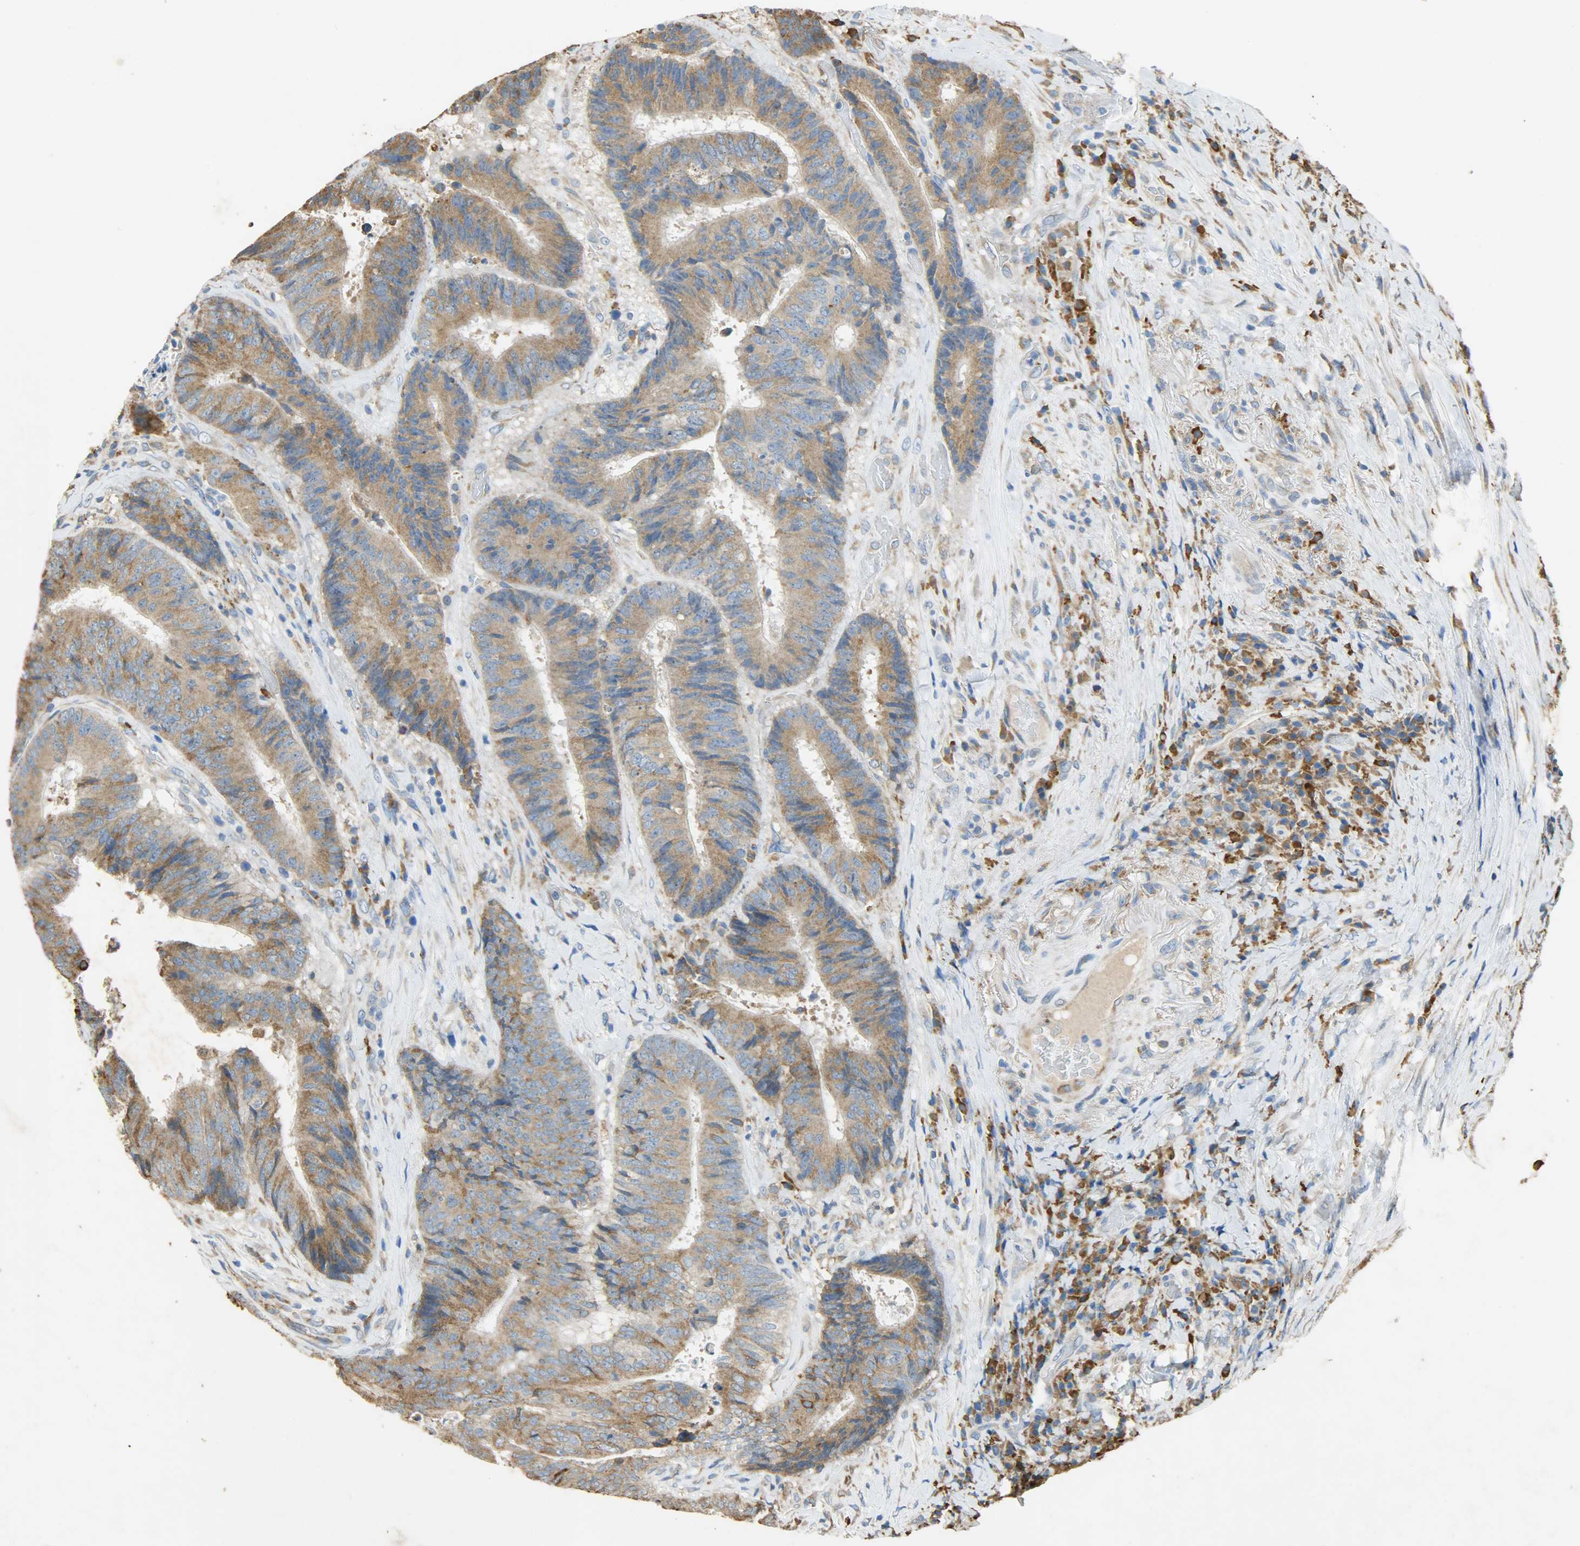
{"staining": {"intensity": "moderate", "quantity": "25%-75%", "location": "cytoplasmic/membranous"}, "tissue": "colorectal cancer", "cell_type": "Tumor cells", "image_type": "cancer", "snomed": [{"axis": "morphology", "description": "Adenocarcinoma, NOS"}, {"axis": "topography", "description": "Rectum"}], "caption": "This is an image of IHC staining of colorectal adenocarcinoma, which shows moderate staining in the cytoplasmic/membranous of tumor cells.", "gene": "HSPA5", "patient": {"sex": "male", "age": 72}}